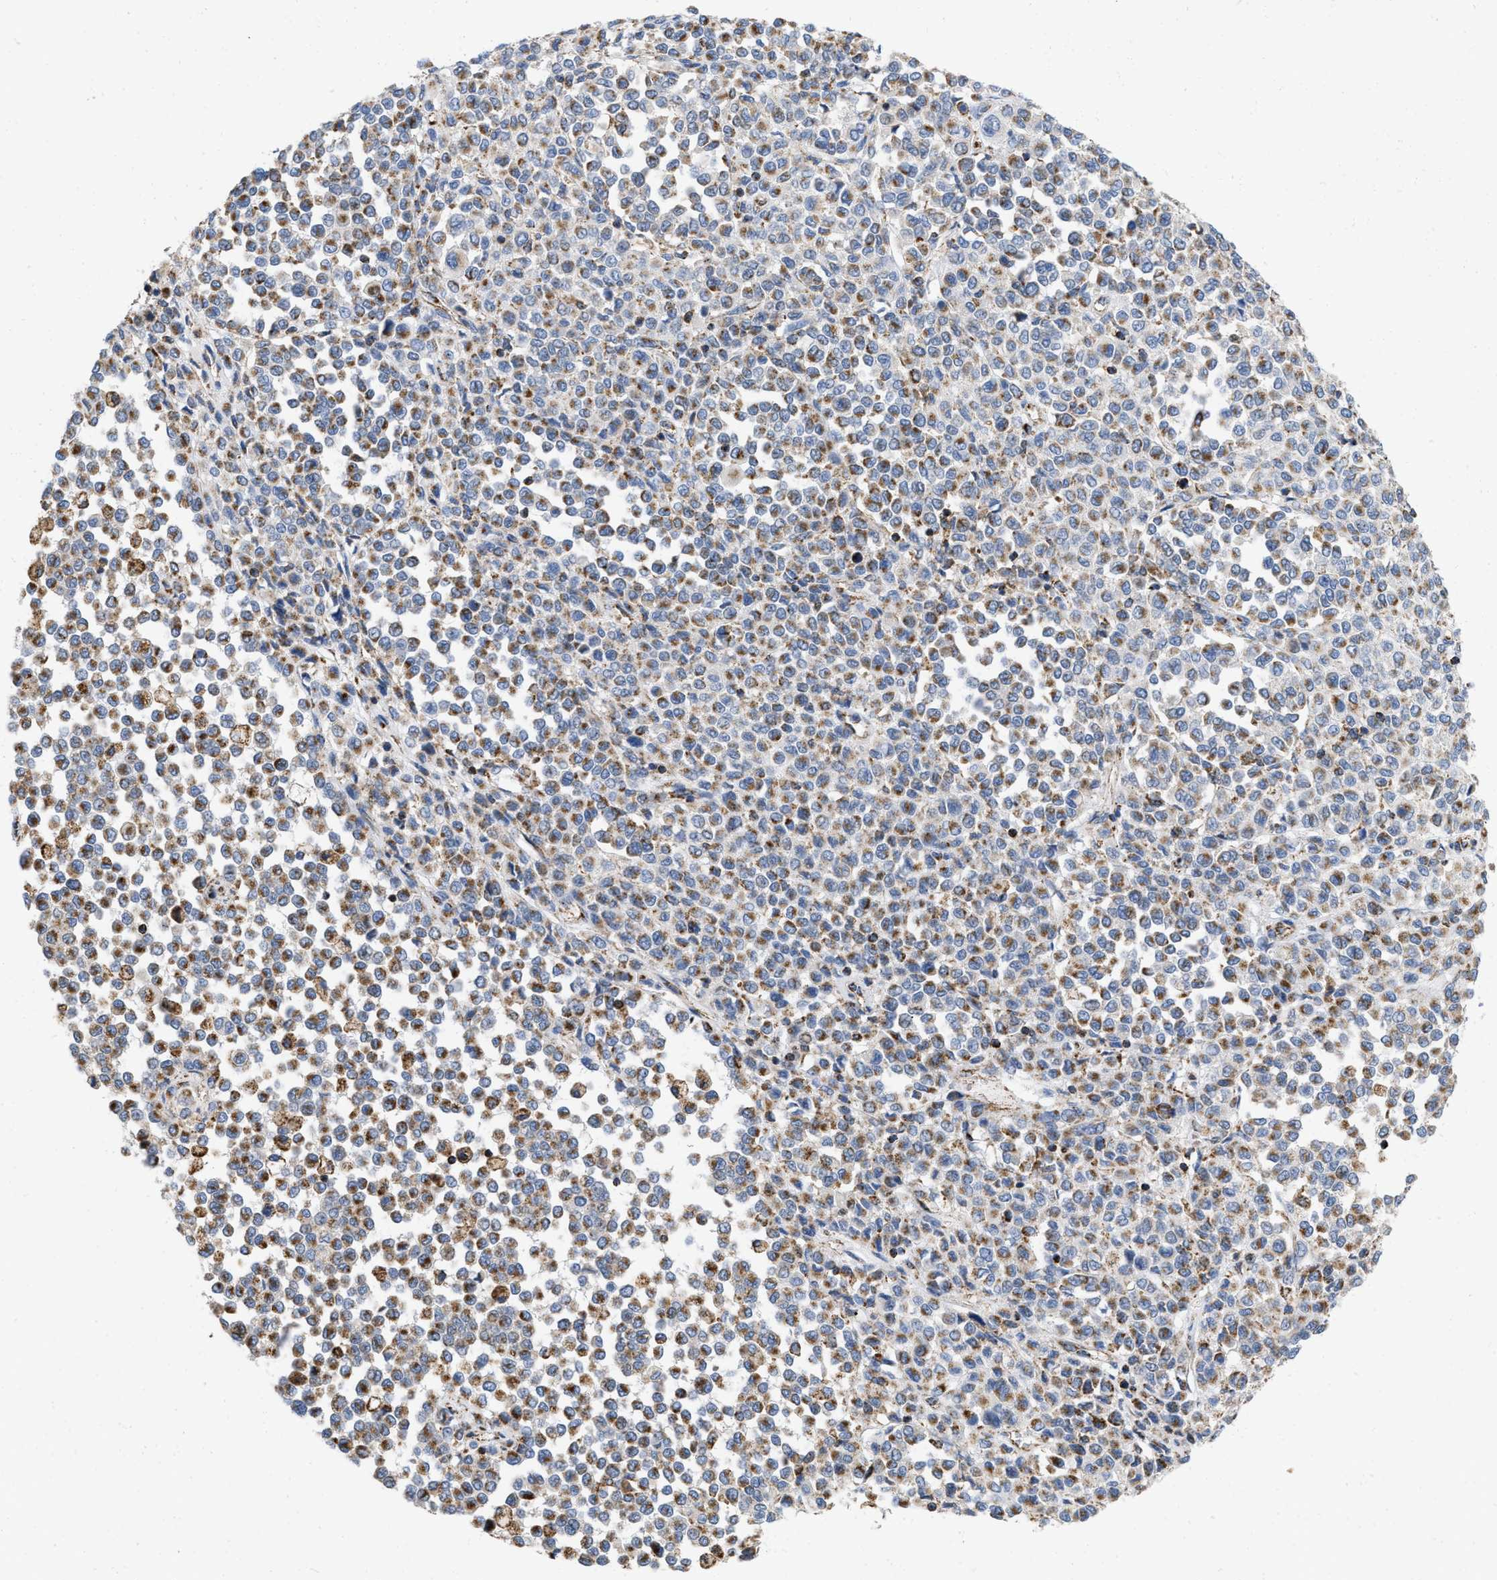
{"staining": {"intensity": "moderate", "quantity": ">75%", "location": "cytoplasmic/membranous"}, "tissue": "melanoma", "cell_type": "Tumor cells", "image_type": "cancer", "snomed": [{"axis": "morphology", "description": "Malignant melanoma, Metastatic site"}, {"axis": "topography", "description": "Pancreas"}], "caption": "Tumor cells show medium levels of moderate cytoplasmic/membranous positivity in about >75% of cells in human melanoma.", "gene": "GRB10", "patient": {"sex": "female", "age": 30}}